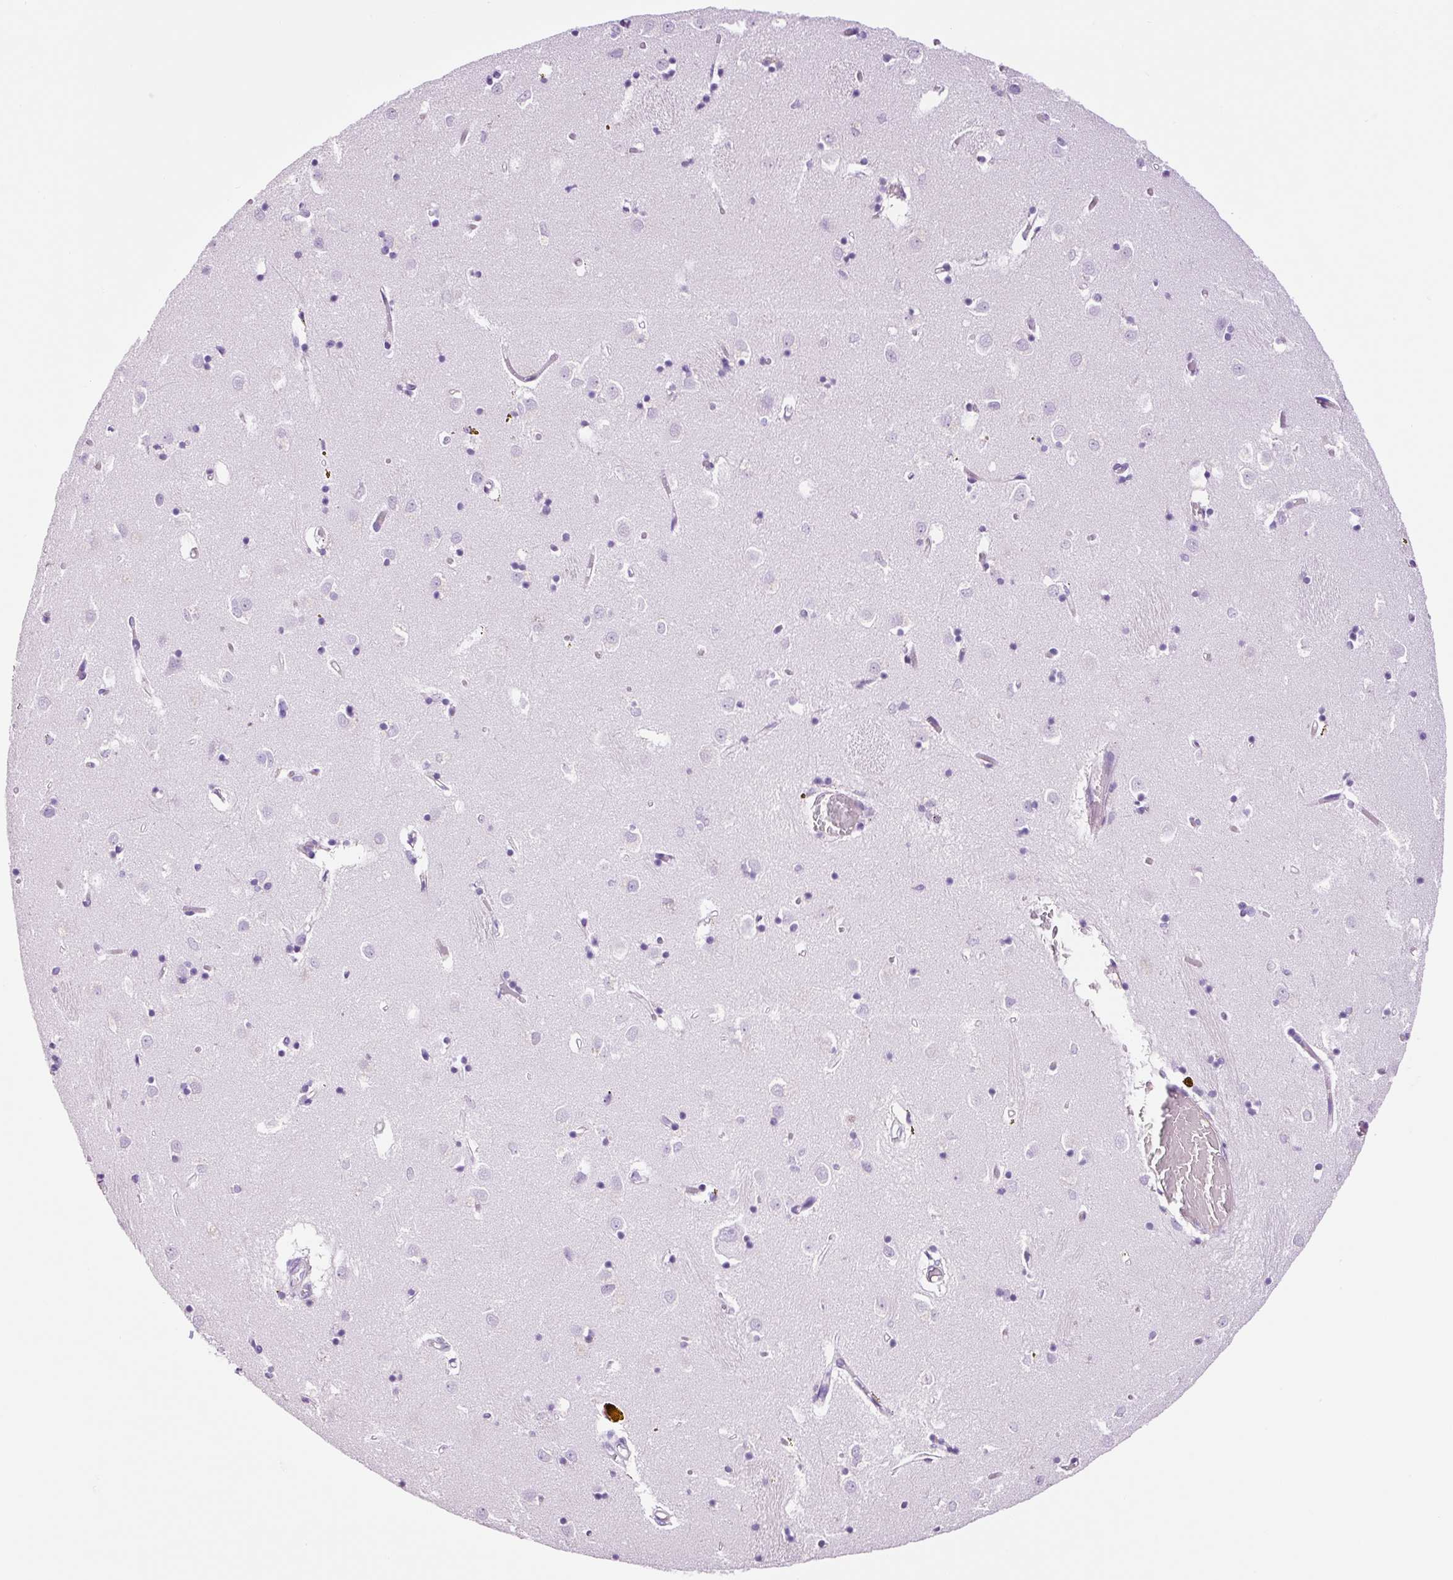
{"staining": {"intensity": "negative", "quantity": "none", "location": "none"}, "tissue": "caudate", "cell_type": "Glial cells", "image_type": "normal", "snomed": [{"axis": "morphology", "description": "Normal tissue, NOS"}, {"axis": "topography", "description": "Lateral ventricle wall"}], "caption": "Immunohistochemical staining of unremarkable caudate shows no significant positivity in glial cells.", "gene": "ADSS1", "patient": {"sex": "male", "age": 70}}